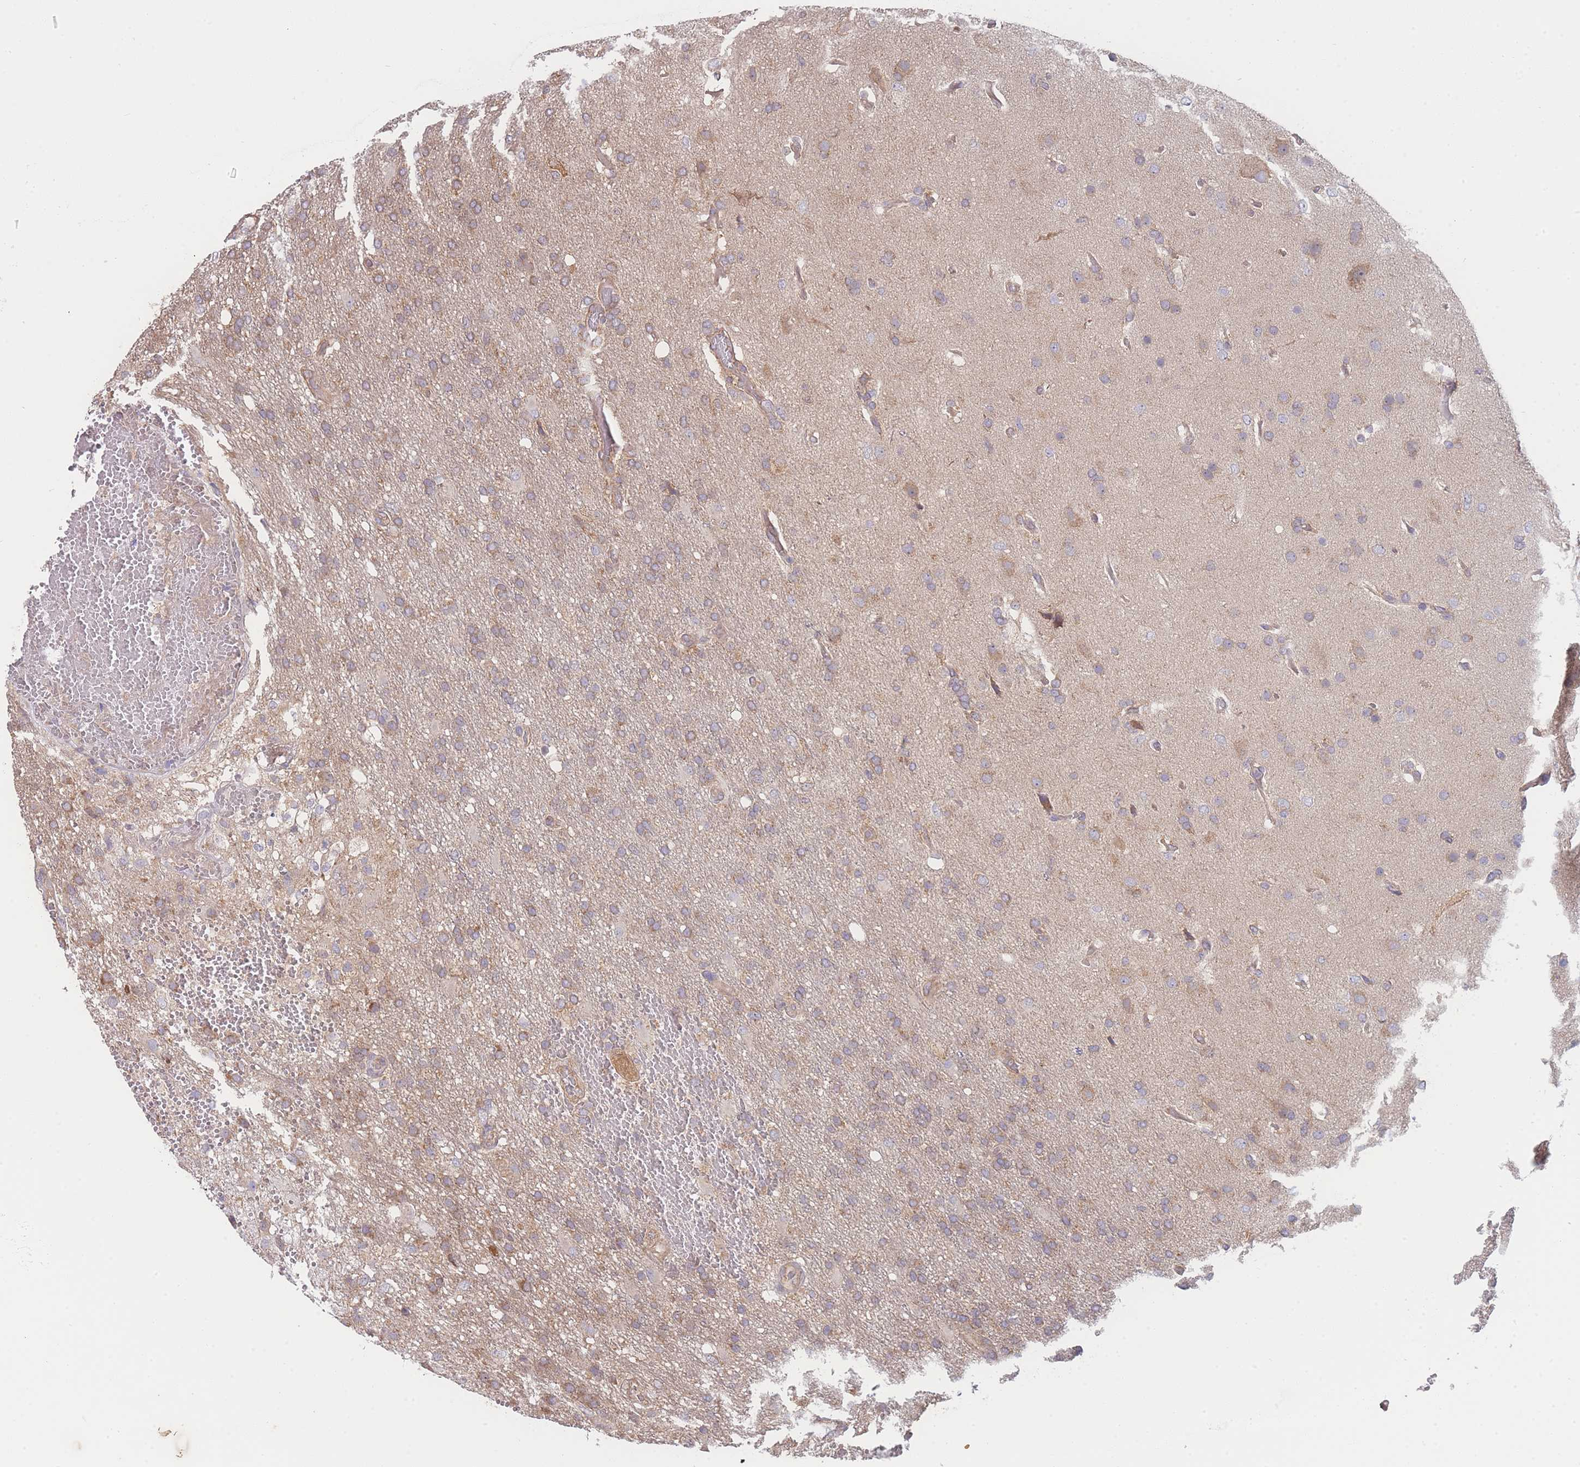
{"staining": {"intensity": "weak", "quantity": ">75%", "location": "cytoplasmic/membranous"}, "tissue": "glioma", "cell_type": "Tumor cells", "image_type": "cancer", "snomed": [{"axis": "morphology", "description": "Glioma, malignant, High grade"}, {"axis": "topography", "description": "Brain"}], "caption": "IHC of human malignant glioma (high-grade) reveals low levels of weak cytoplasmic/membranous staining in approximately >75% of tumor cells.", "gene": "MRPS18B", "patient": {"sex": "female", "age": 74}}